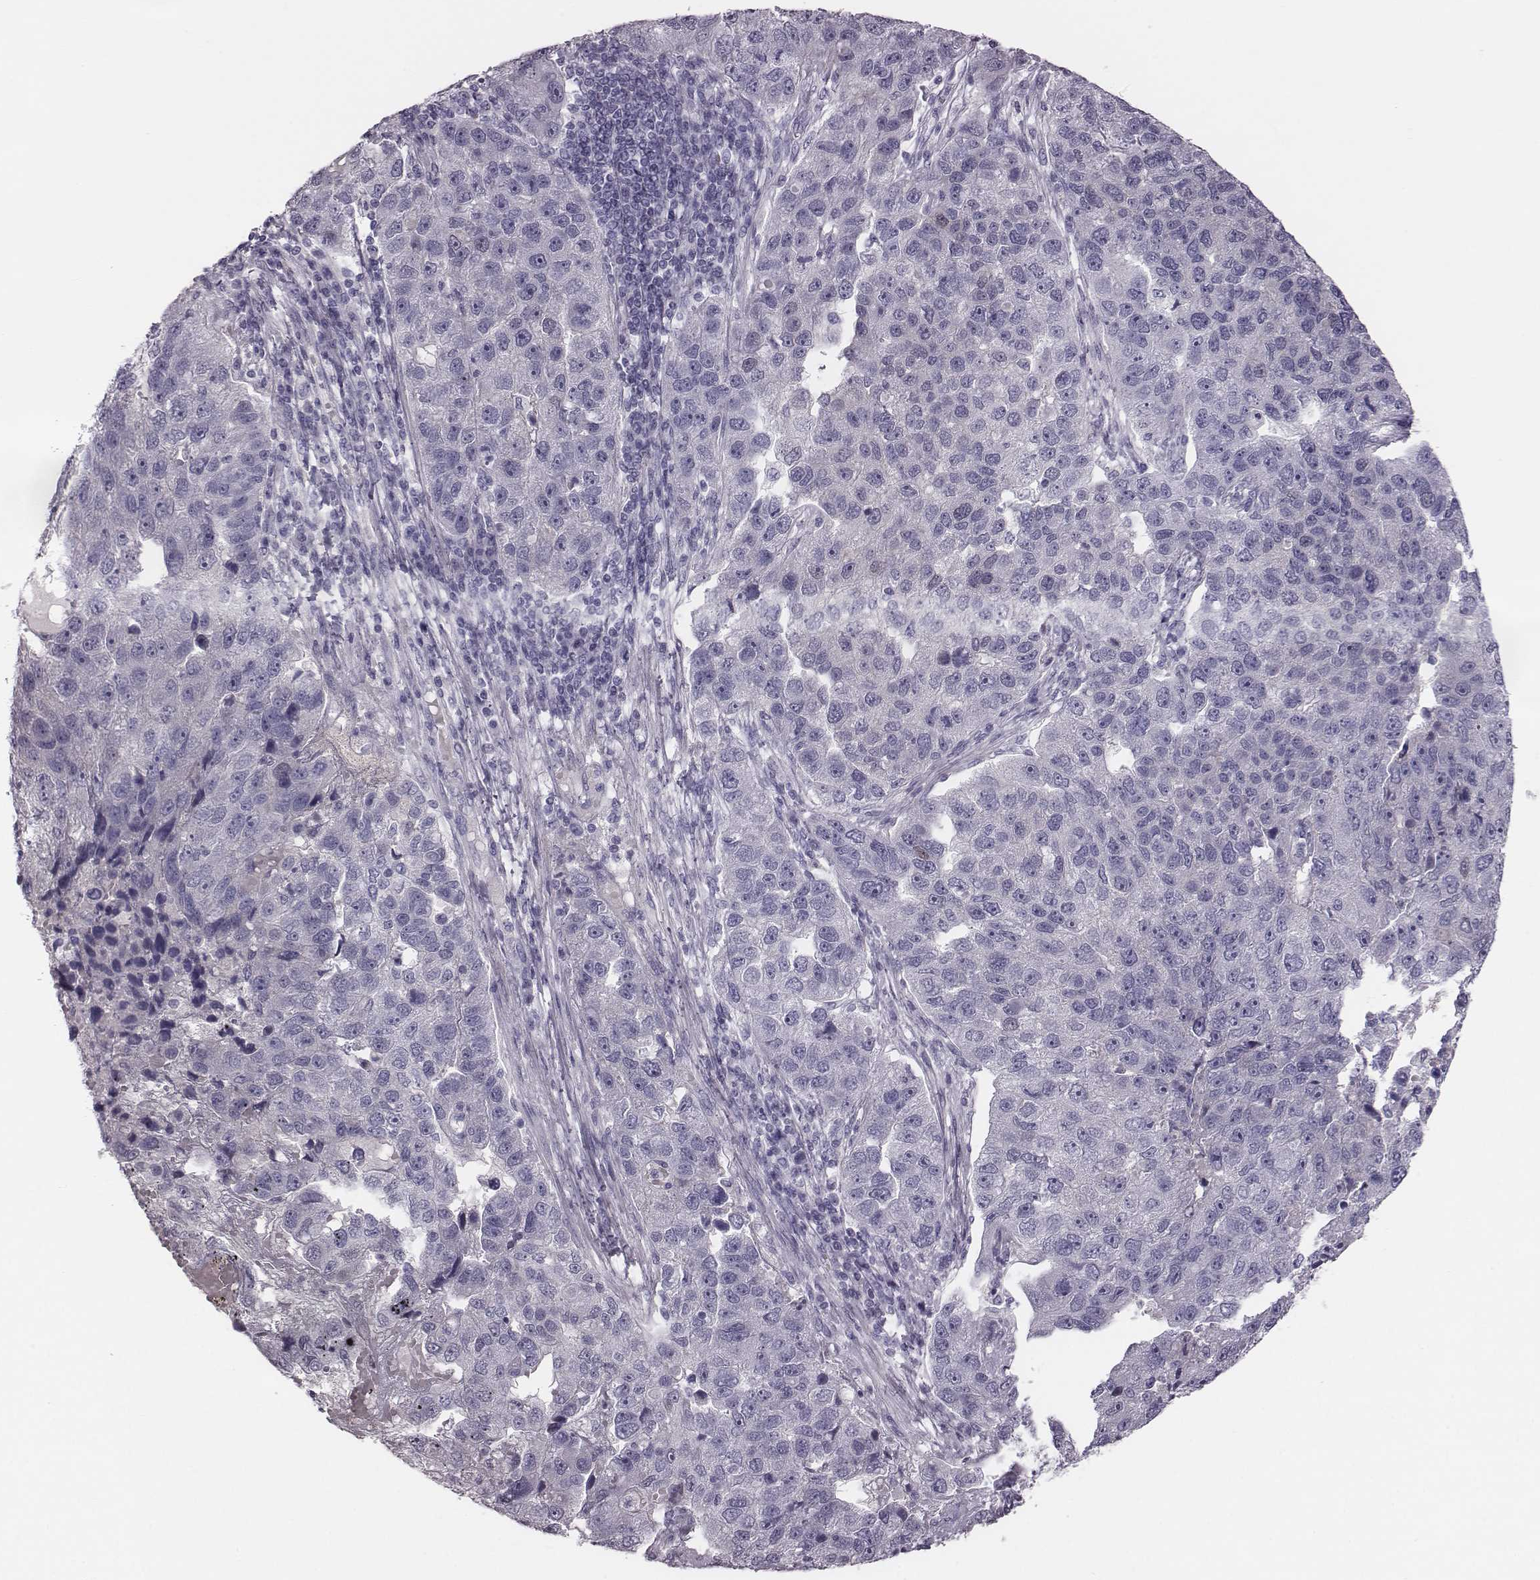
{"staining": {"intensity": "negative", "quantity": "none", "location": "none"}, "tissue": "pancreatic cancer", "cell_type": "Tumor cells", "image_type": "cancer", "snomed": [{"axis": "morphology", "description": "Adenocarcinoma, NOS"}, {"axis": "topography", "description": "Pancreas"}], "caption": "This is a photomicrograph of IHC staining of adenocarcinoma (pancreatic), which shows no expression in tumor cells.", "gene": "CRISP1", "patient": {"sex": "female", "age": 61}}